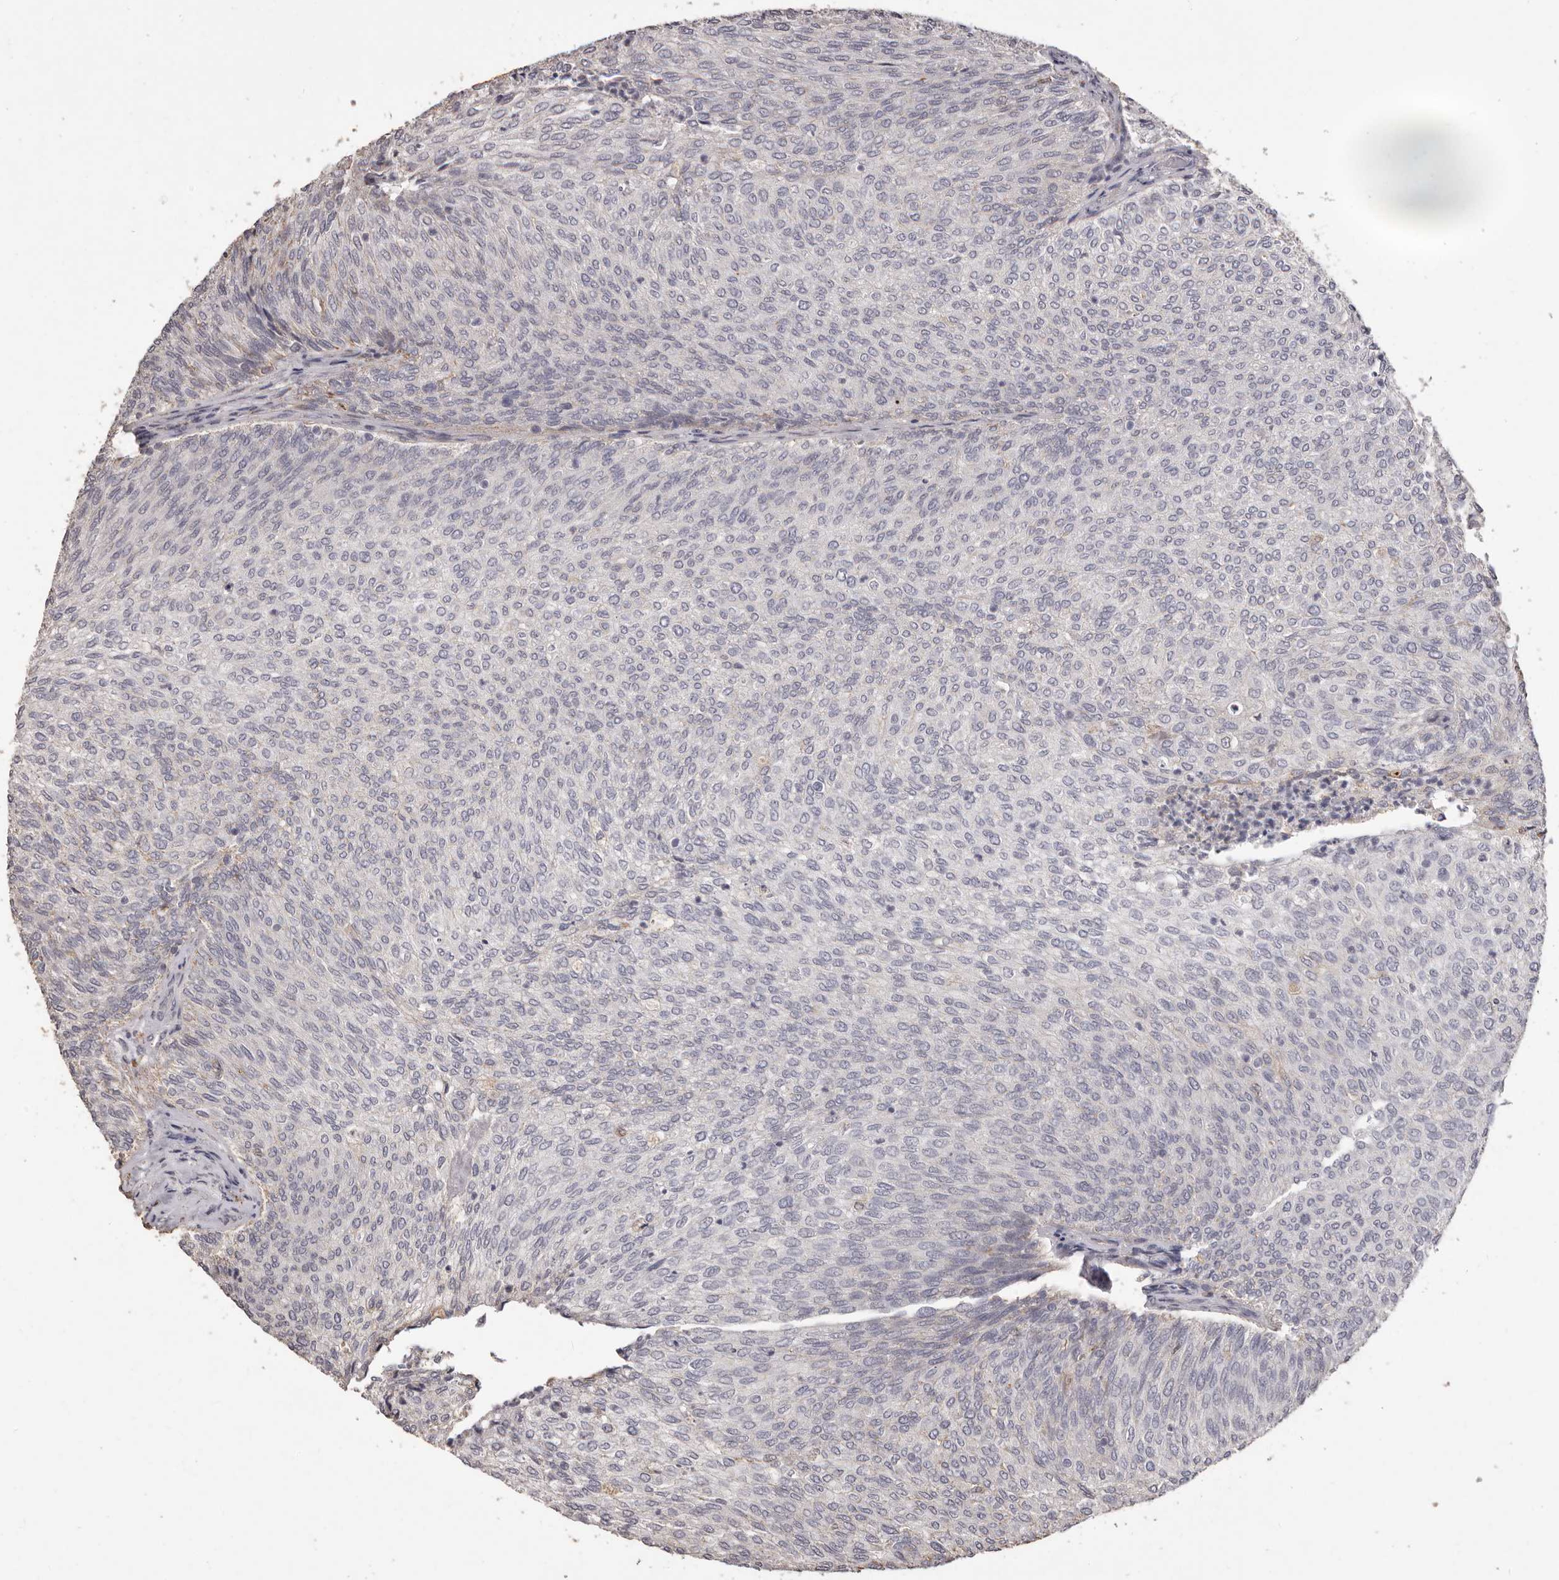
{"staining": {"intensity": "negative", "quantity": "none", "location": "none"}, "tissue": "urothelial cancer", "cell_type": "Tumor cells", "image_type": "cancer", "snomed": [{"axis": "morphology", "description": "Urothelial carcinoma, Low grade"}, {"axis": "topography", "description": "Urinary bladder"}], "caption": "This micrograph is of urothelial cancer stained with immunohistochemistry (IHC) to label a protein in brown with the nuclei are counter-stained blue. There is no expression in tumor cells.", "gene": "PRSS27", "patient": {"sex": "female", "age": 79}}